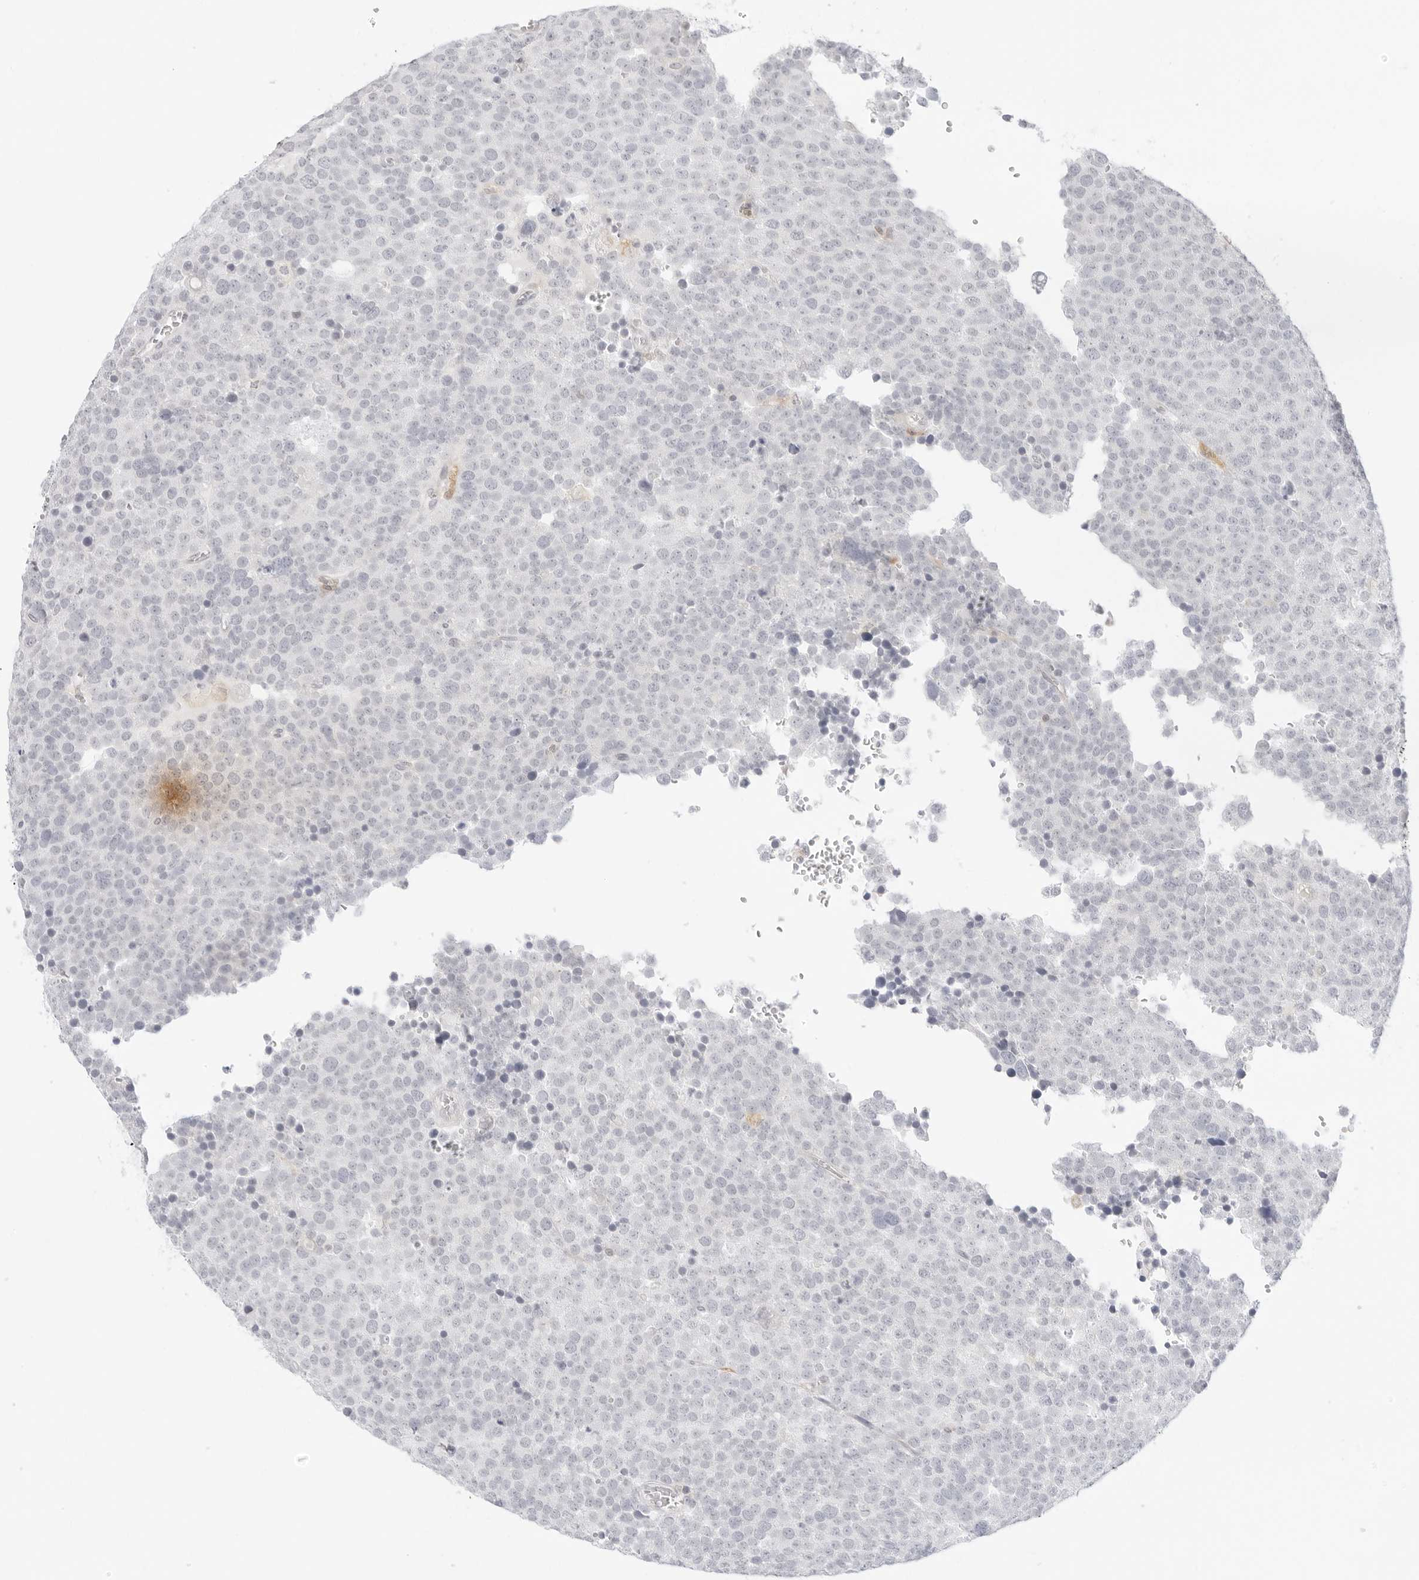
{"staining": {"intensity": "negative", "quantity": "none", "location": "none"}, "tissue": "testis cancer", "cell_type": "Tumor cells", "image_type": "cancer", "snomed": [{"axis": "morphology", "description": "Seminoma, NOS"}, {"axis": "topography", "description": "Testis"}], "caption": "Tumor cells show no significant staining in testis seminoma.", "gene": "TNFRSF14", "patient": {"sex": "male", "age": 71}}